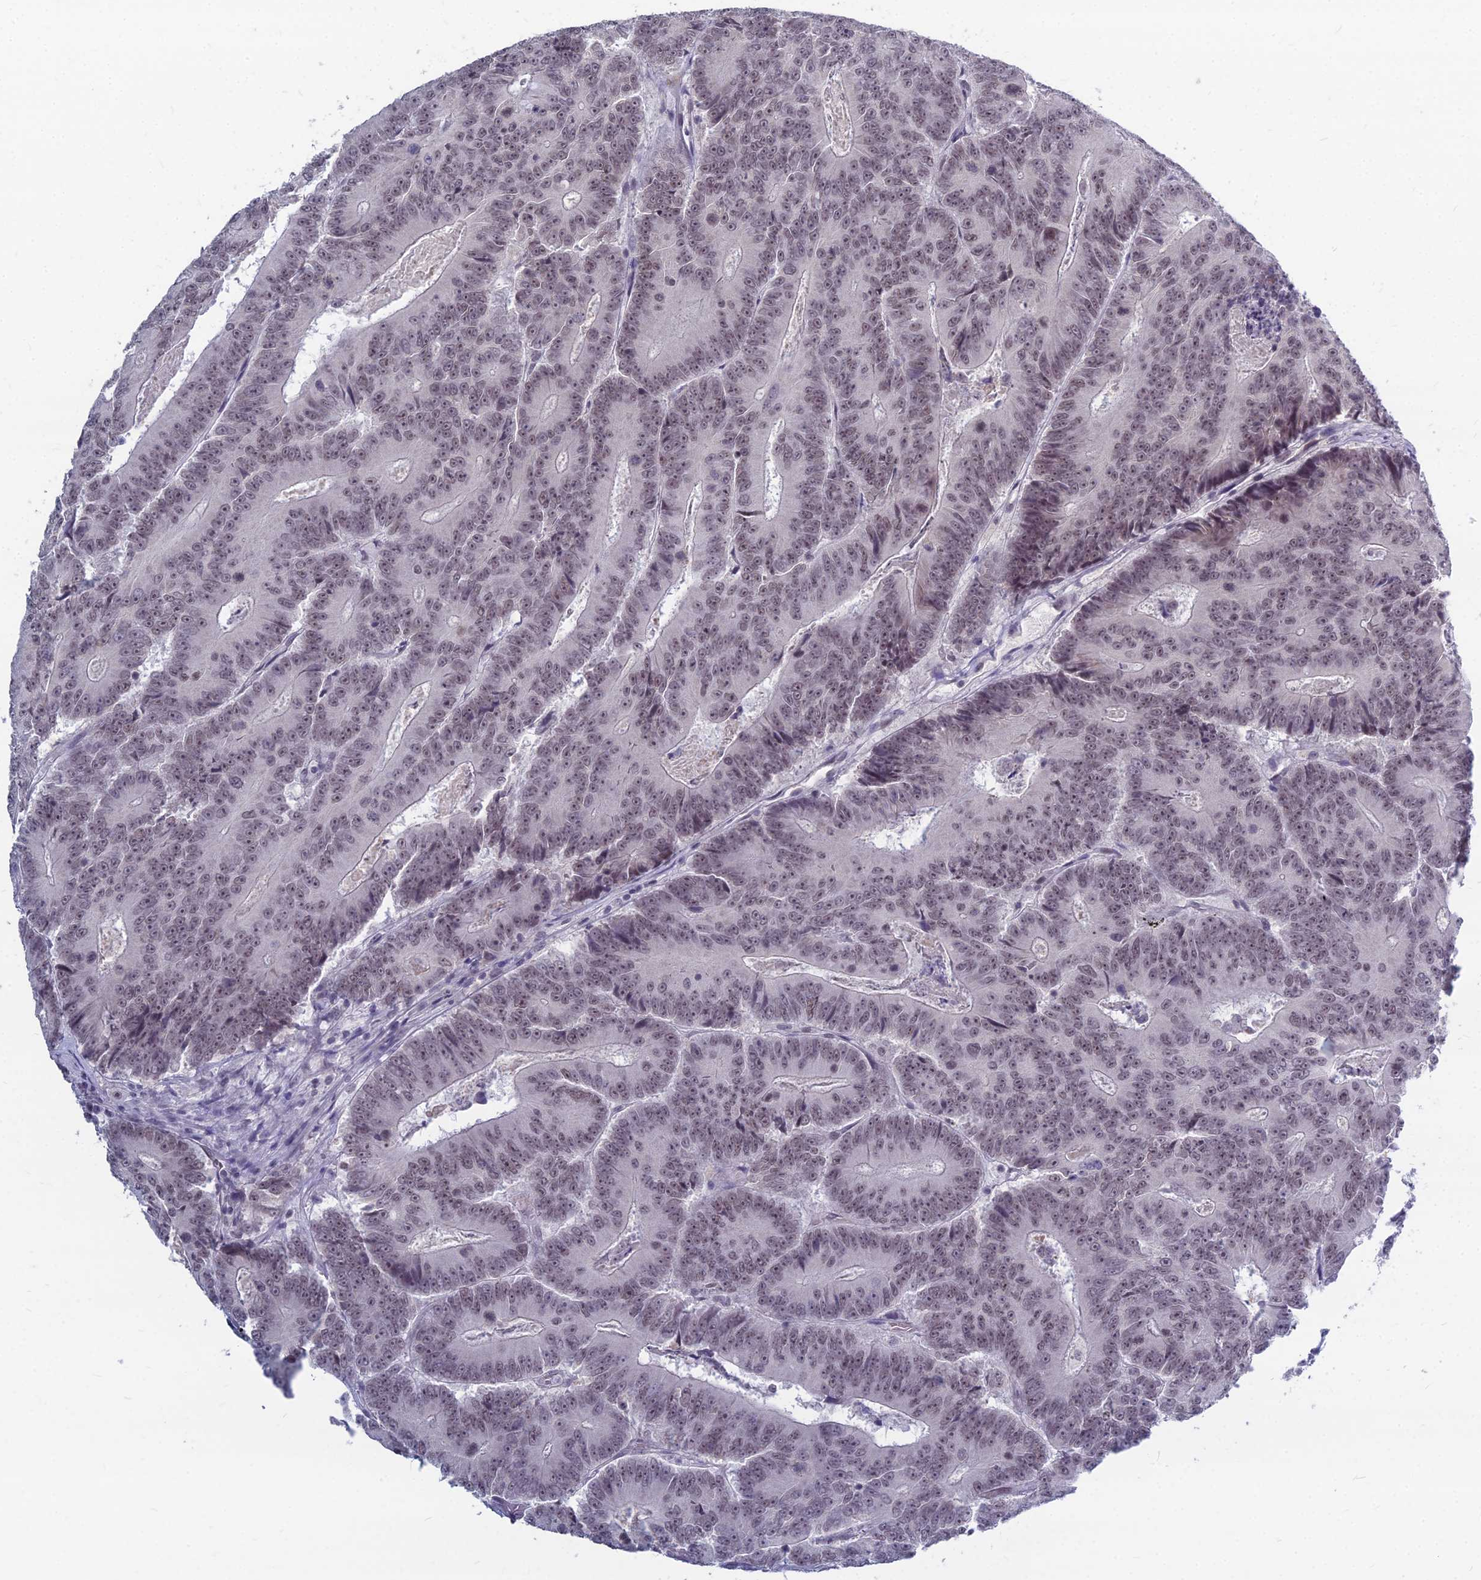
{"staining": {"intensity": "weak", "quantity": "25%-75%", "location": "nuclear"}, "tissue": "colorectal cancer", "cell_type": "Tumor cells", "image_type": "cancer", "snomed": [{"axis": "morphology", "description": "Adenocarcinoma, NOS"}, {"axis": "topography", "description": "Colon"}], "caption": "Immunohistochemical staining of human colorectal cancer (adenocarcinoma) exhibits low levels of weak nuclear protein staining in about 25%-75% of tumor cells.", "gene": "KAT7", "patient": {"sex": "male", "age": 83}}